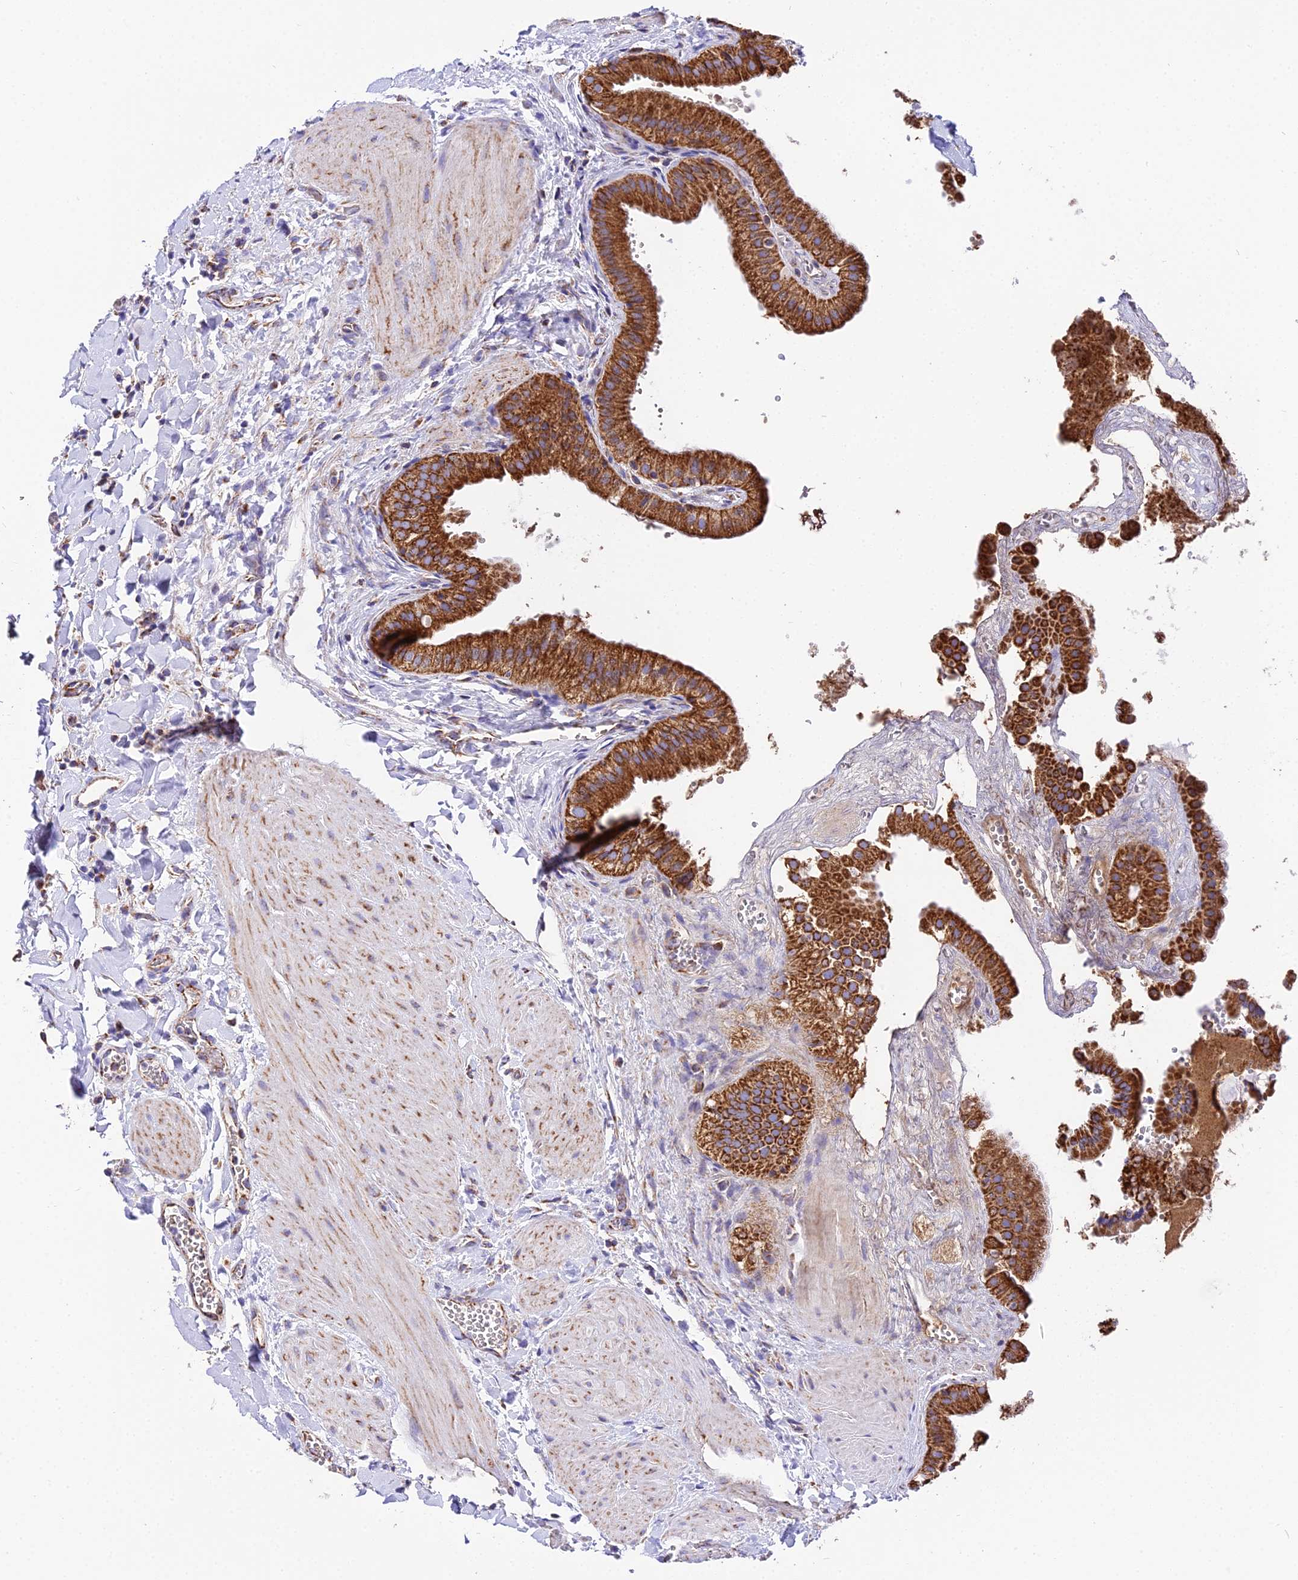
{"staining": {"intensity": "strong", "quantity": ">75%", "location": "cytoplasmic/membranous"}, "tissue": "gallbladder", "cell_type": "Glandular cells", "image_type": "normal", "snomed": [{"axis": "morphology", "description": "Normal tissue, NOS"}, {"axis": "topography", "description": "Gallbladder"}], "caption": "About >75% of glandular cells in benign gallbladder display strong cytoplasmic/membranous protein expression as visualized by brown immunohistochemical staining.", "gene": "OCIAD1", "patient": {"sex": "male", "age": 55}}